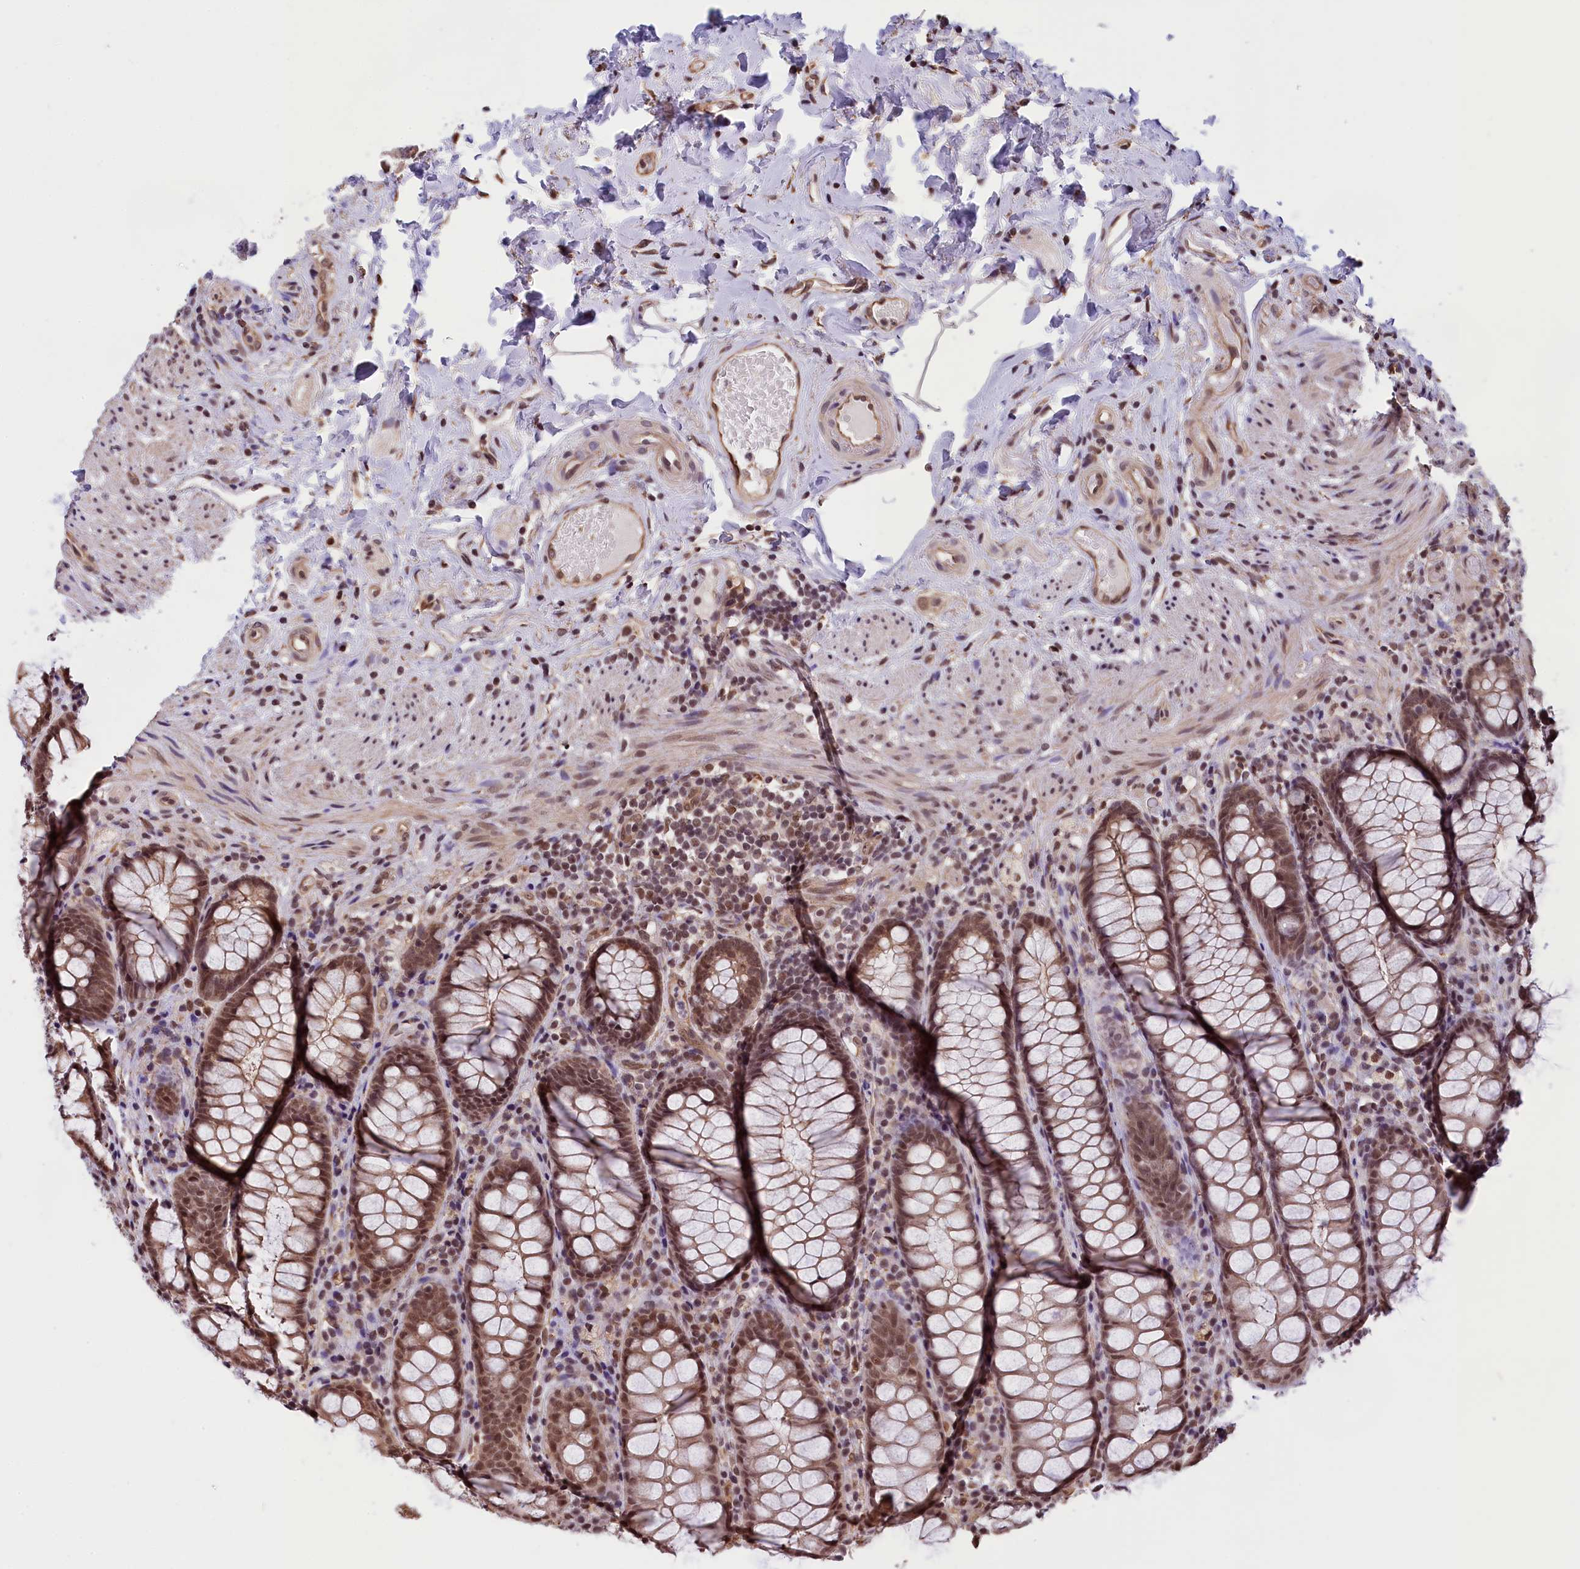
{"staining": {"intensity": "moderate", "quantity": ">75%", "location": "cytoplasmic/membranous,nuclear"}, "tissue": "rectum", "cell_type": "Glandular cells", "image_type": "normal", "snomed": [{"axis": "morphology", "description": "Normal tissue, NOS"}, {"axis": "topography", "description": "Rectum"}], "caption": "IHC histopathology image of normal rectum: rectum stained using IHC demonstrates medium levels of moderate protein expression localized specifically in the cytoplasmic/membranous,nuclear of glandular cells, appearing as a cytoplasmic/membranous,nuclear brown color.", "gene": "ZC3H4", "patient": {"sex": "male", "age": 83}}